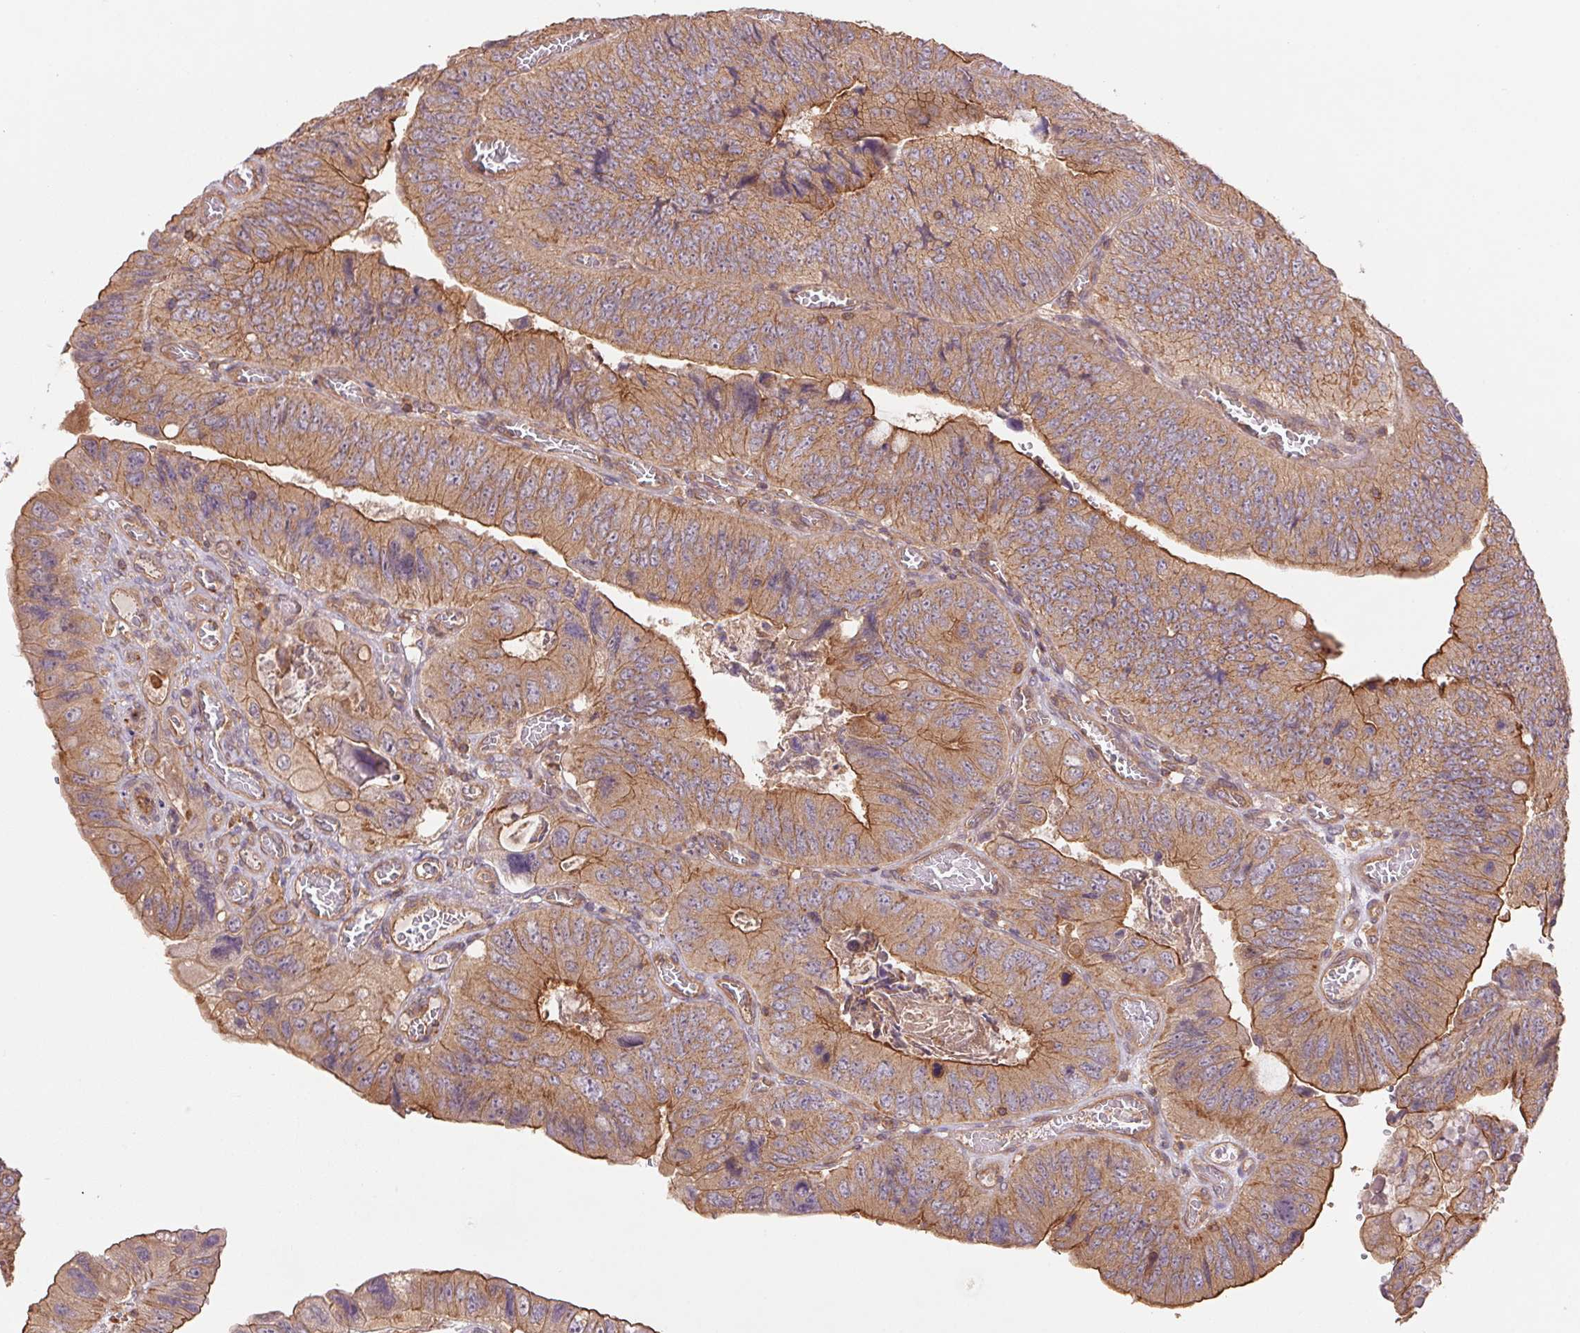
{"staining": {"intensity": "moderate", "quantity": ">75%", "location": "cytoplasmic/membranous"}, "tissue": "colorectal cancer", "cell_type": "Tumor cells", "image_type": "cancer", "snomed": [{"axis": "morphology", "description": "Adenocarcinoma, NOS"}, {"axis": "topography", "description": "Colon"}], "caption": "Human adenocarcinoma (colorectal) stained with a brown dye demonstrates moderate cytoplasmic/membranous positive staining in approximately >75% of tumor cells.", "gene": "TUBA3D", "patient": {"sex": "female", "age": 84}}